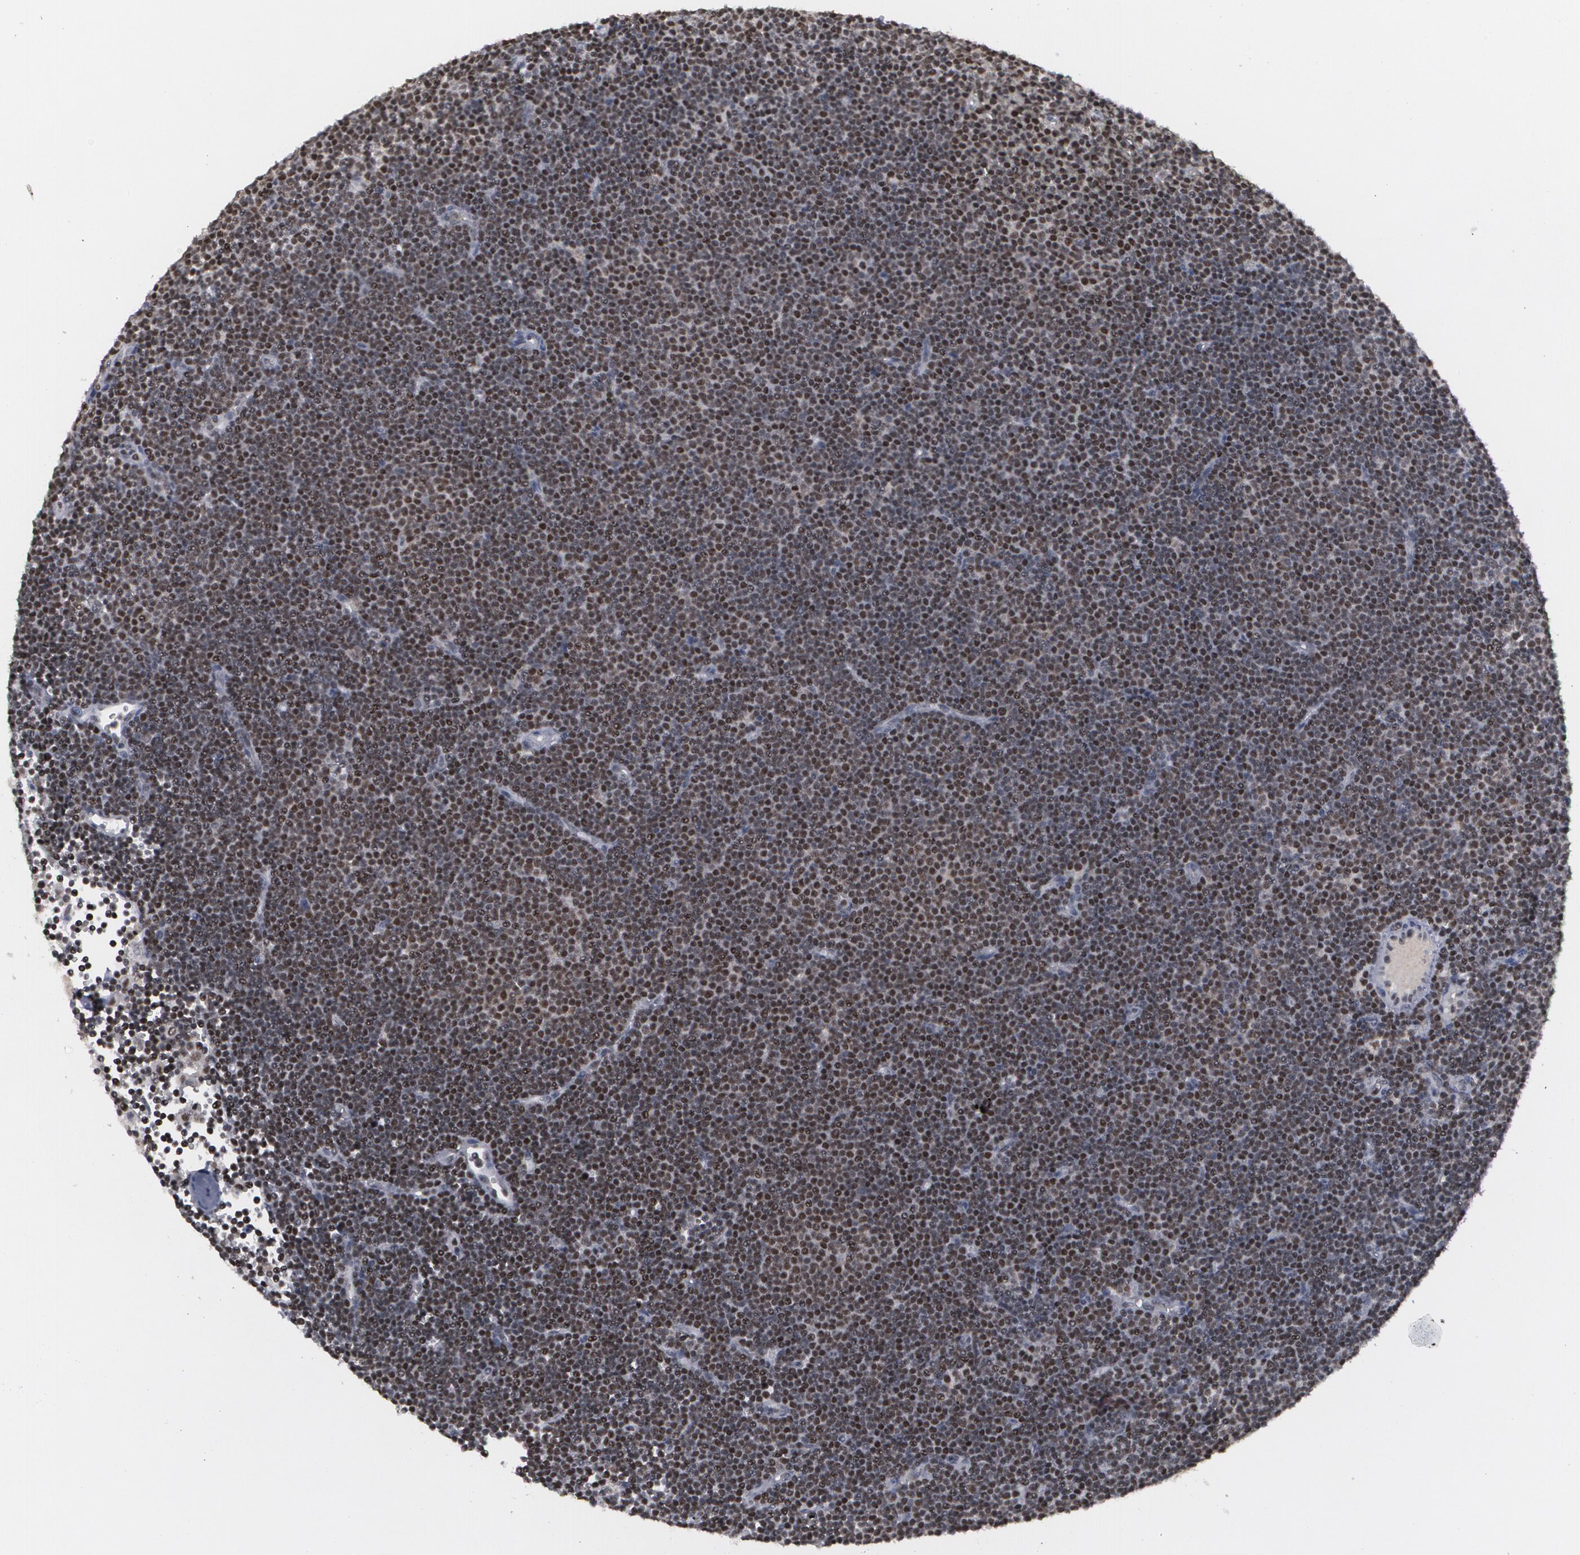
{"staining": {"intensity": "strong", "quantity": ">75%", "location": "nuclear"}, "tissue": "lymphoma", "cell_type": "Tumor cells", "image_type": "cancer", "snomed": [{"axis": "morphology", "description": "Malignant lymphoma, non-Hodgkin's type, Low grade"}, {"axis": "topography", "description": "Lymph node"}], "caption": "A histopathology image of lymphoma stained for a protein exhibits strong nuclear brown staining in tumor cells. Immunohistochemistry (ihc) stains the protein in brown and the nuclei are stained blue.", "gene": "MCL1", "patient": {"sex": "female", "age": 73}}